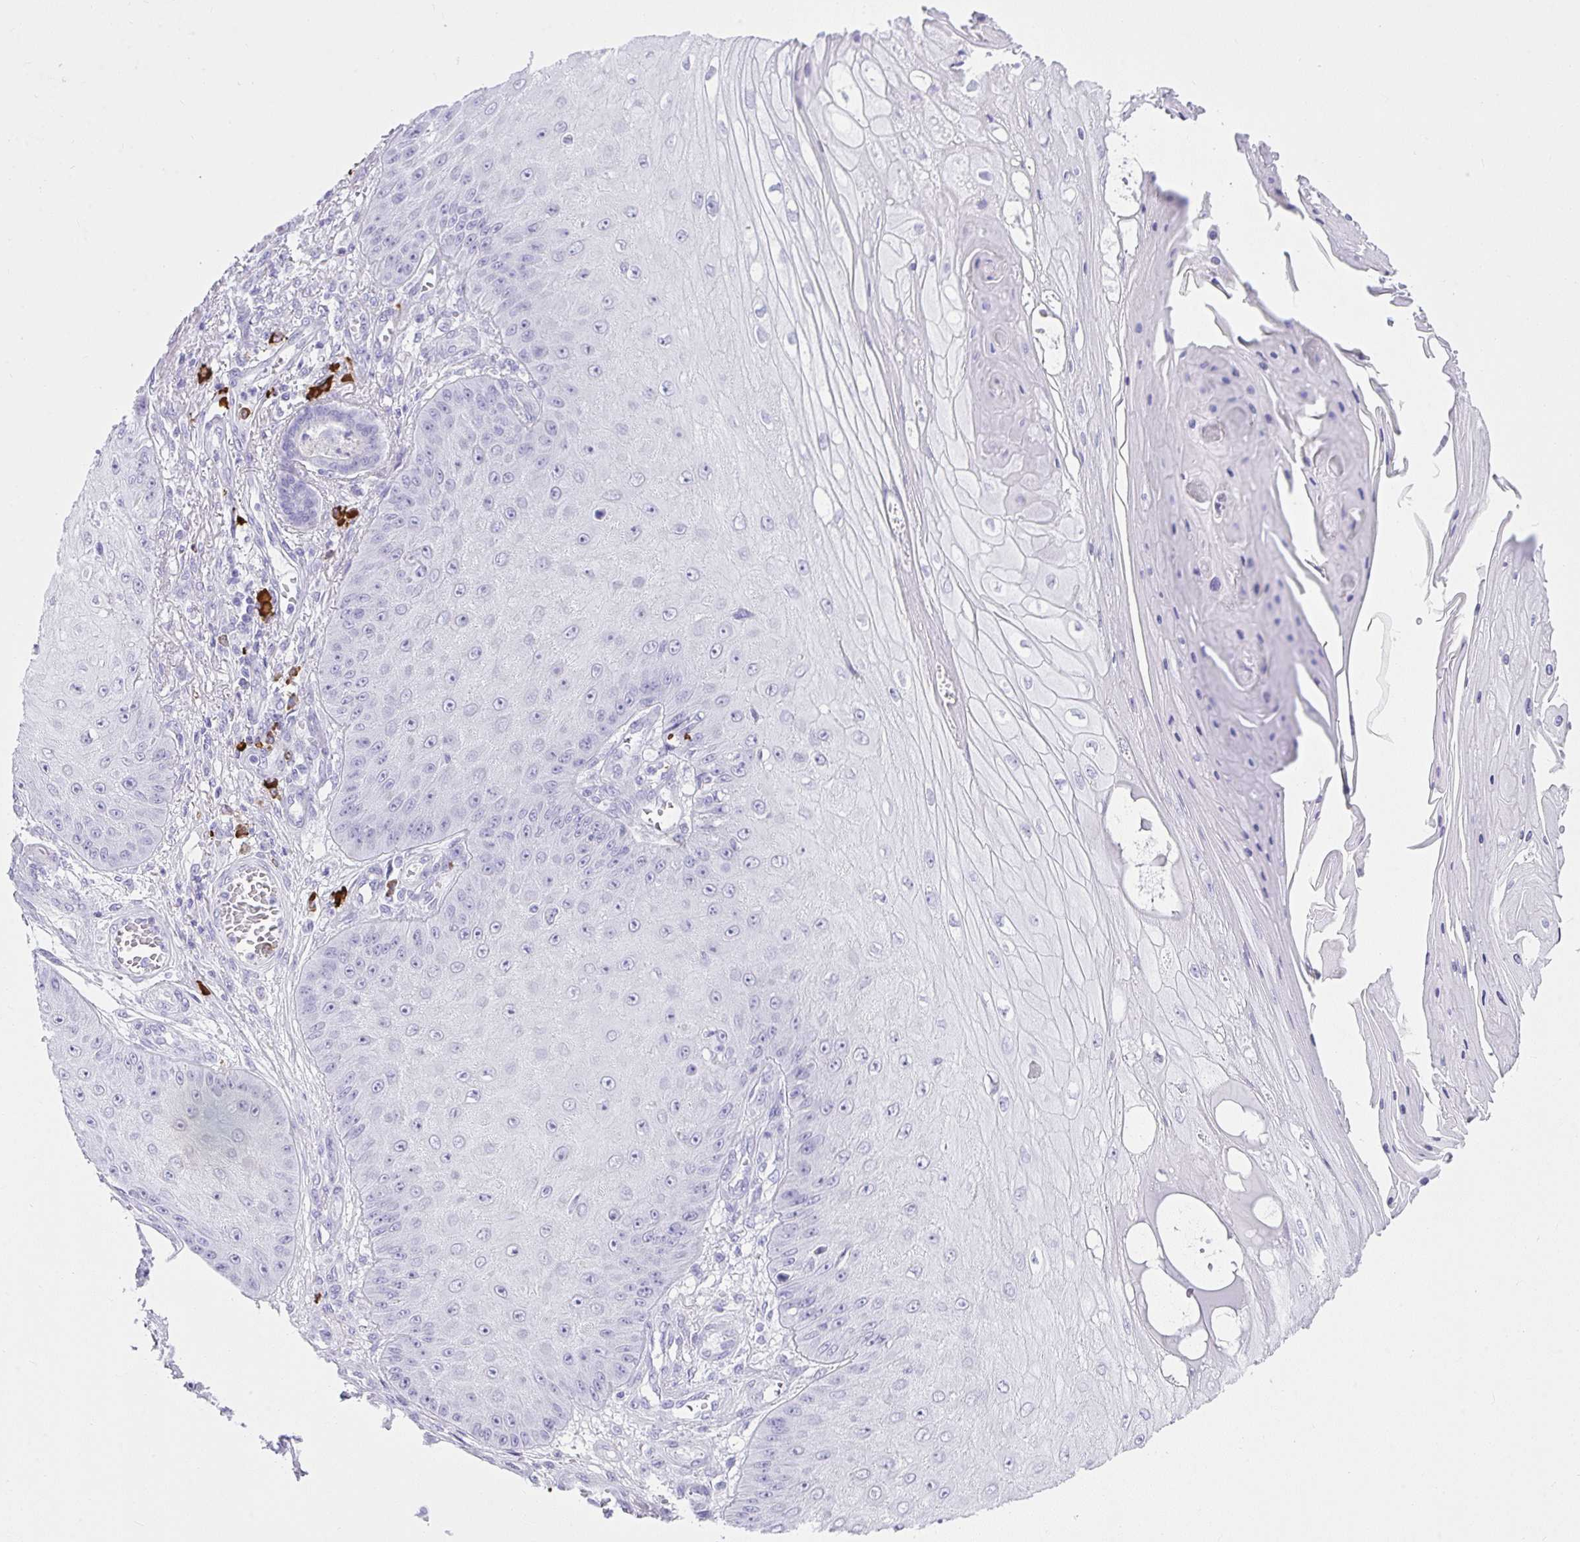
{"staining": {"intensity": "negative", "quantity": "none", "location": "none"}, "tissue": "skin cancer", "cell_type": "Tumor cells", "image_type": "cancer", "snomed": [{"axis": "morphology", "description": "Squamous cell carcinoma, NOS"}, {"axis": "topography", "description": "Skin"}], "caption": "Photomicrograph shows no protein expression in tumor cells of skin cancer (squamous cell carcinoma) tissue.", "gene": "CDADC1", "patient": {"sex": "male", "age": 70}}